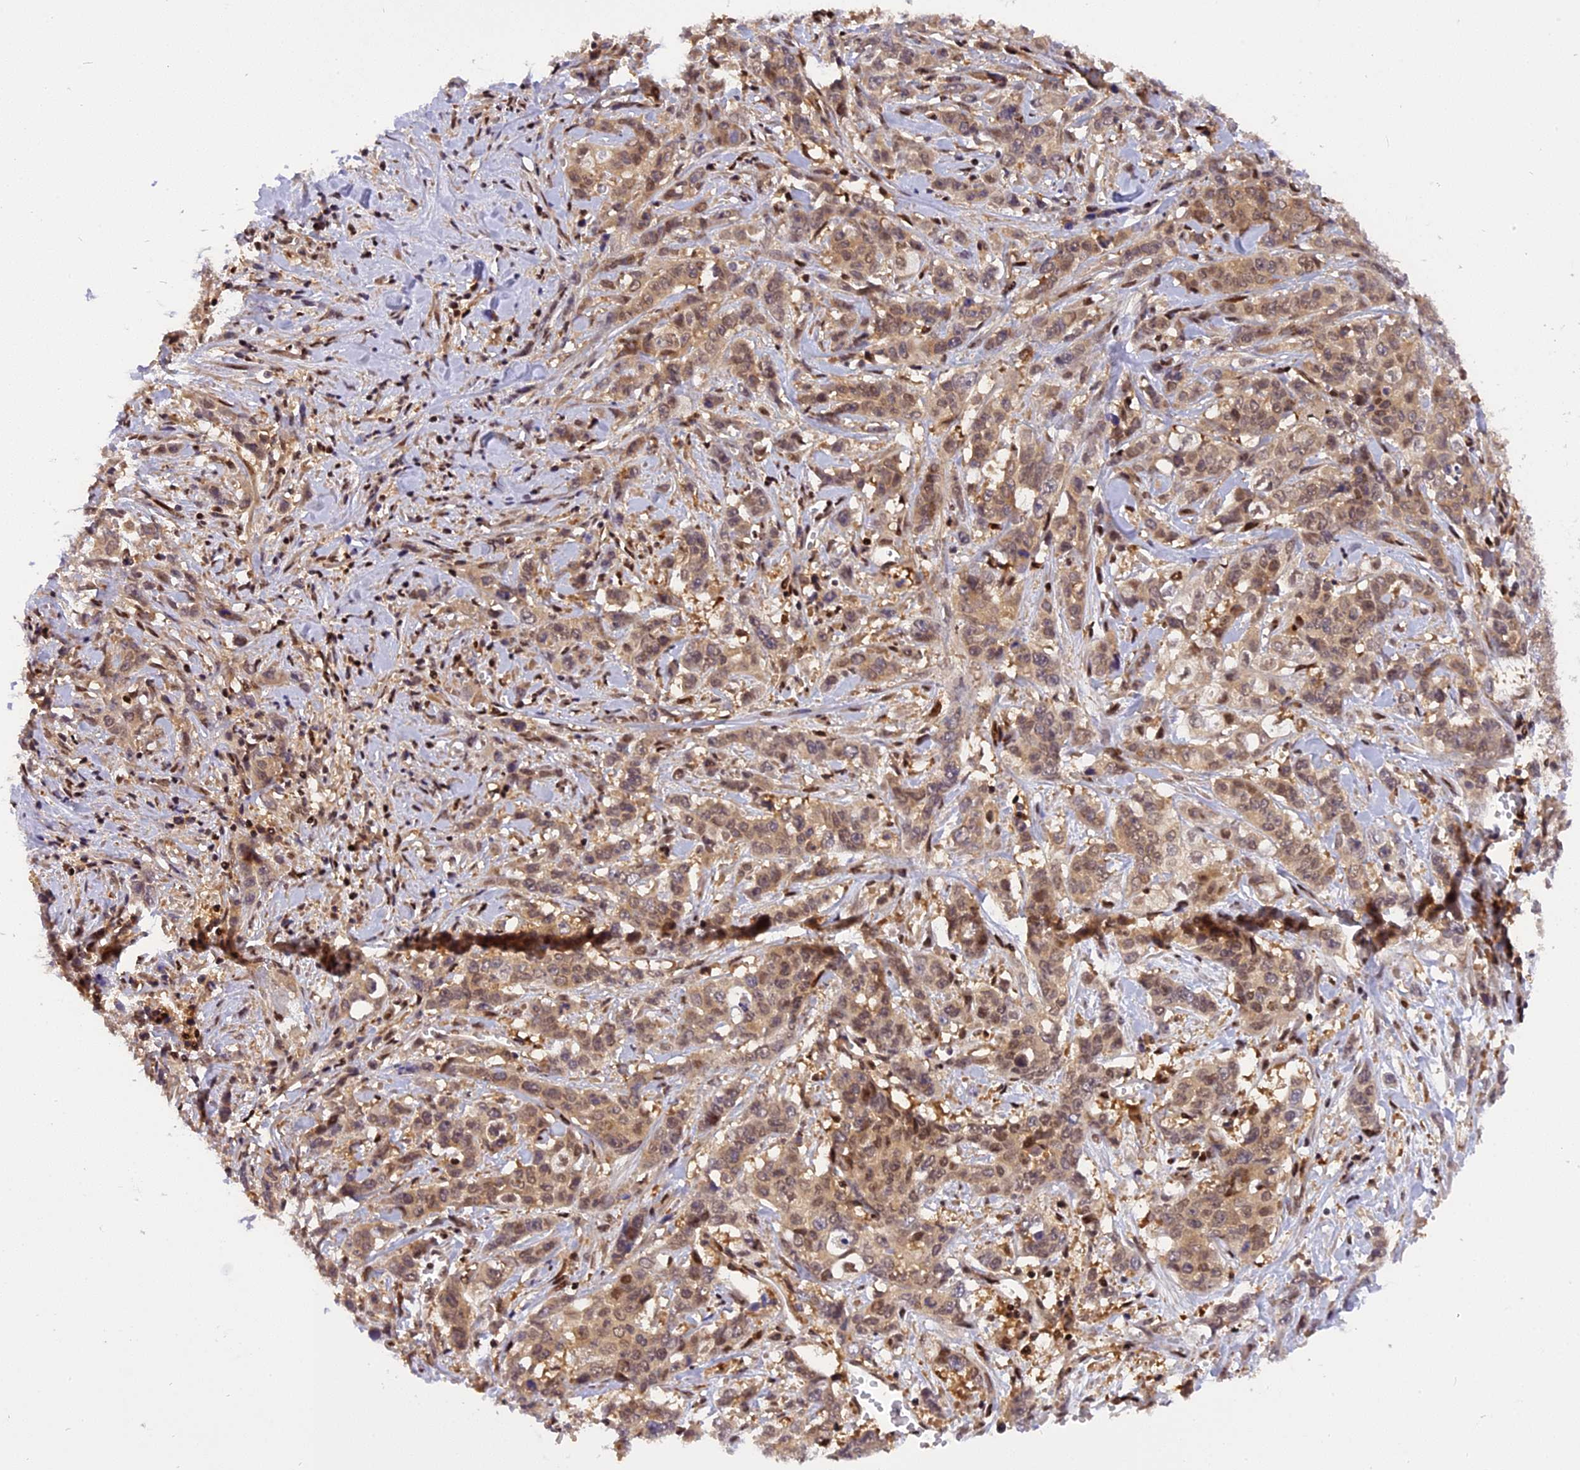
{"staining": {"intensity": "moderate", "quantity": ">75%", "location": "cytoplasmic/membranous,nuclear"}, "tissue": "stomach cancer", "cell_type": "Tumor cells", "image_type": "cancer", "snomed": [{"axis": "morphology", "description": "Adenocarcinoma, NOS"}, {"axis": "topography", "description": "Stomach, upper"}], "caption": "This is a histology image of IHC staining of stomach cancer, which shows moderate expression in the cytoplasmic/membranous and nuclear of tumor cells.", "gene": "RABGGTA", "patient": {"sex": "male", "age": 62}}